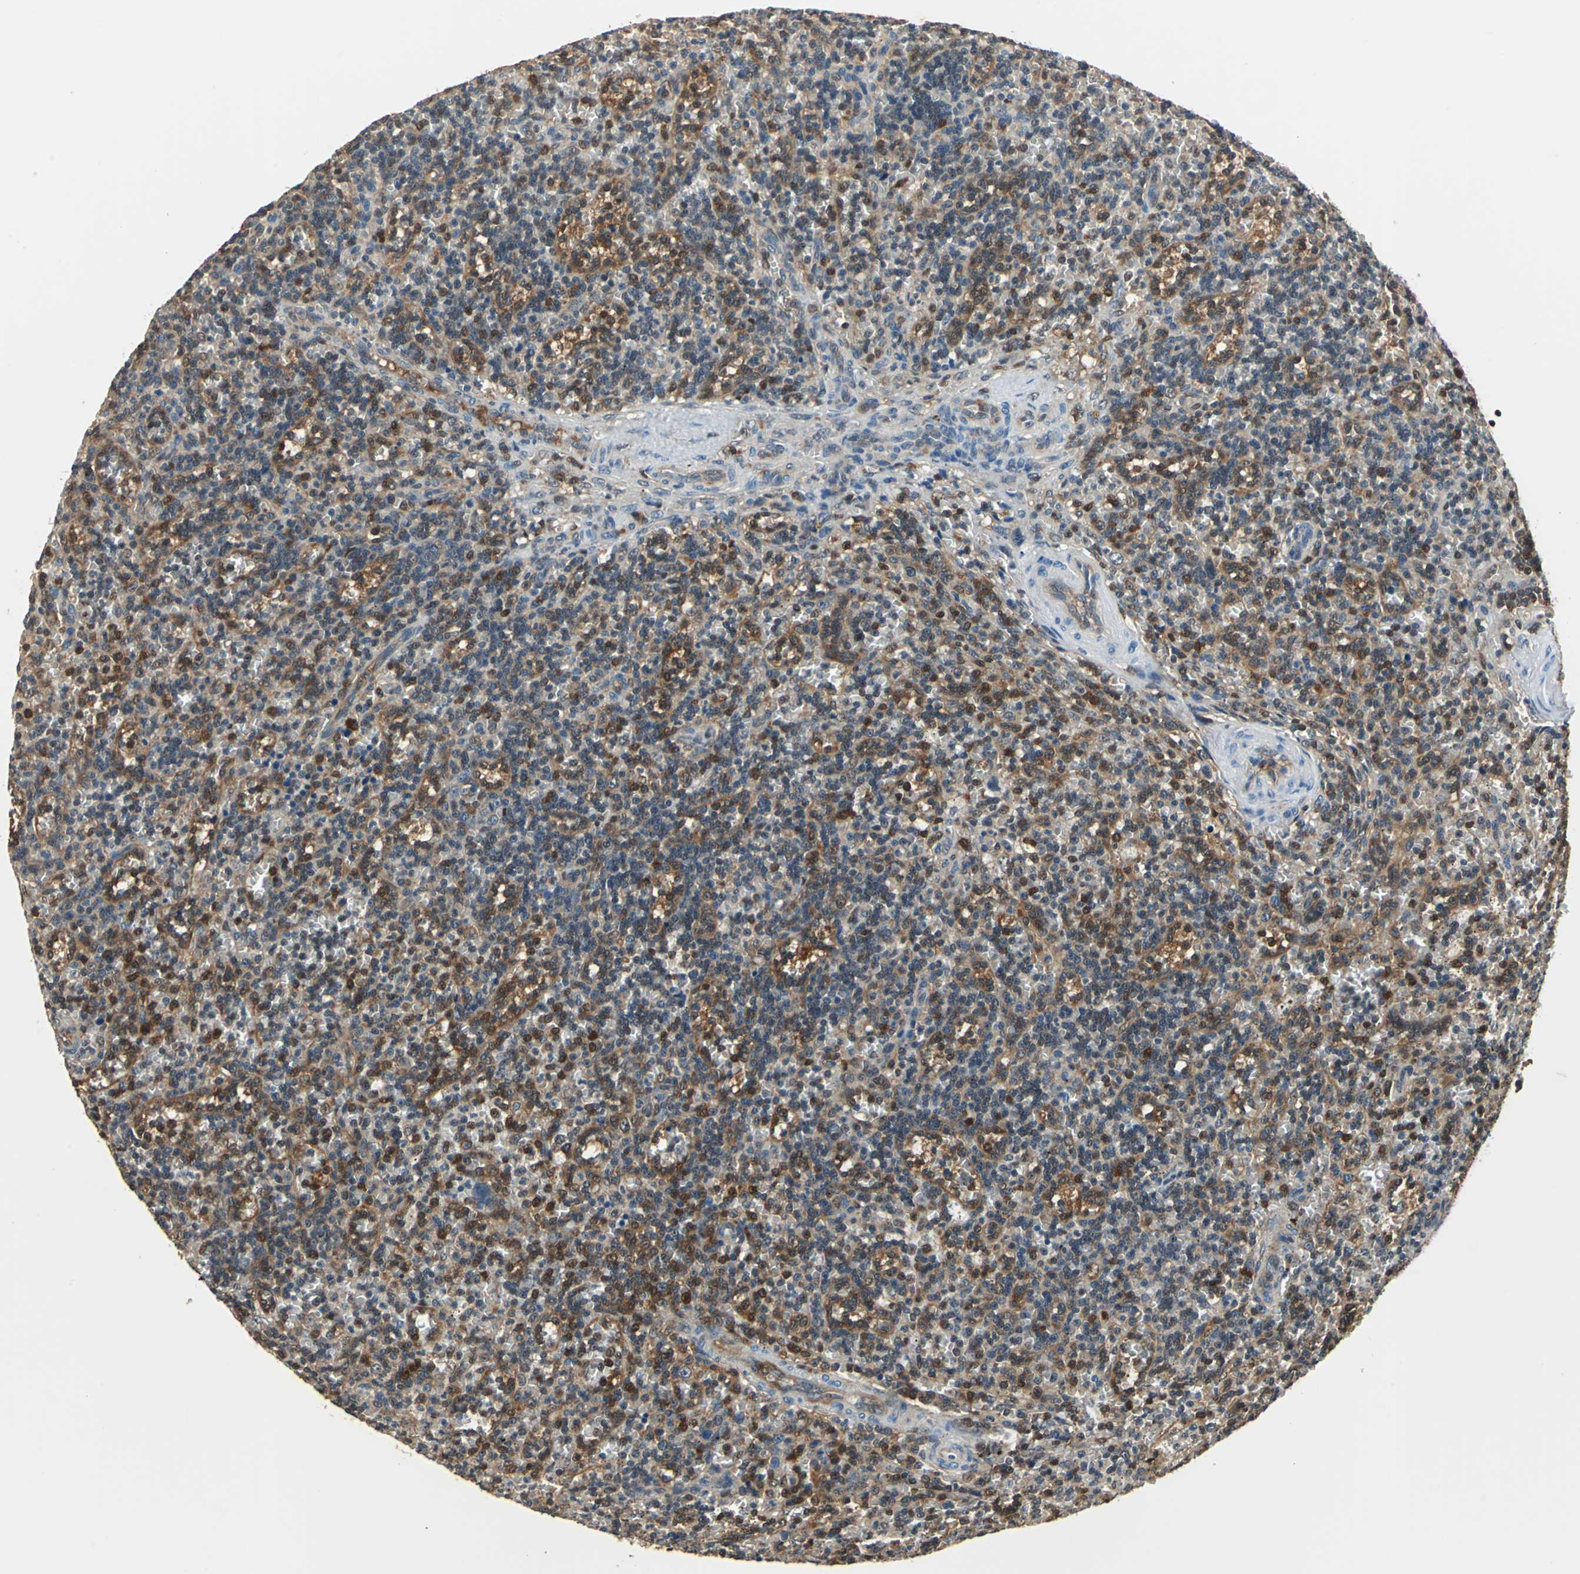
{"staining": {"intensity": "strong", "quantity": "25%-75%", "location": "cytoplasmic/membranous,nuclear"}, "tissue": "lymphoma", "cell_type": "Tumor cells", "image_type": "cancer", "snomed": [{"axis": "morphology", "description": "Malignant lymphoma, non-Hodgkin's type, Low grade"}, {"axis": "topography", "description": "Spleen"}], "caption": "A high-resolution image shows IHC staining of lymphoma, which shows strong cytoplasmic/membranous and nuclear positivity in about 25%-75% of tumor cells.", "gene": "PSME1", "patient": {"sex": "male", "age": 73}}